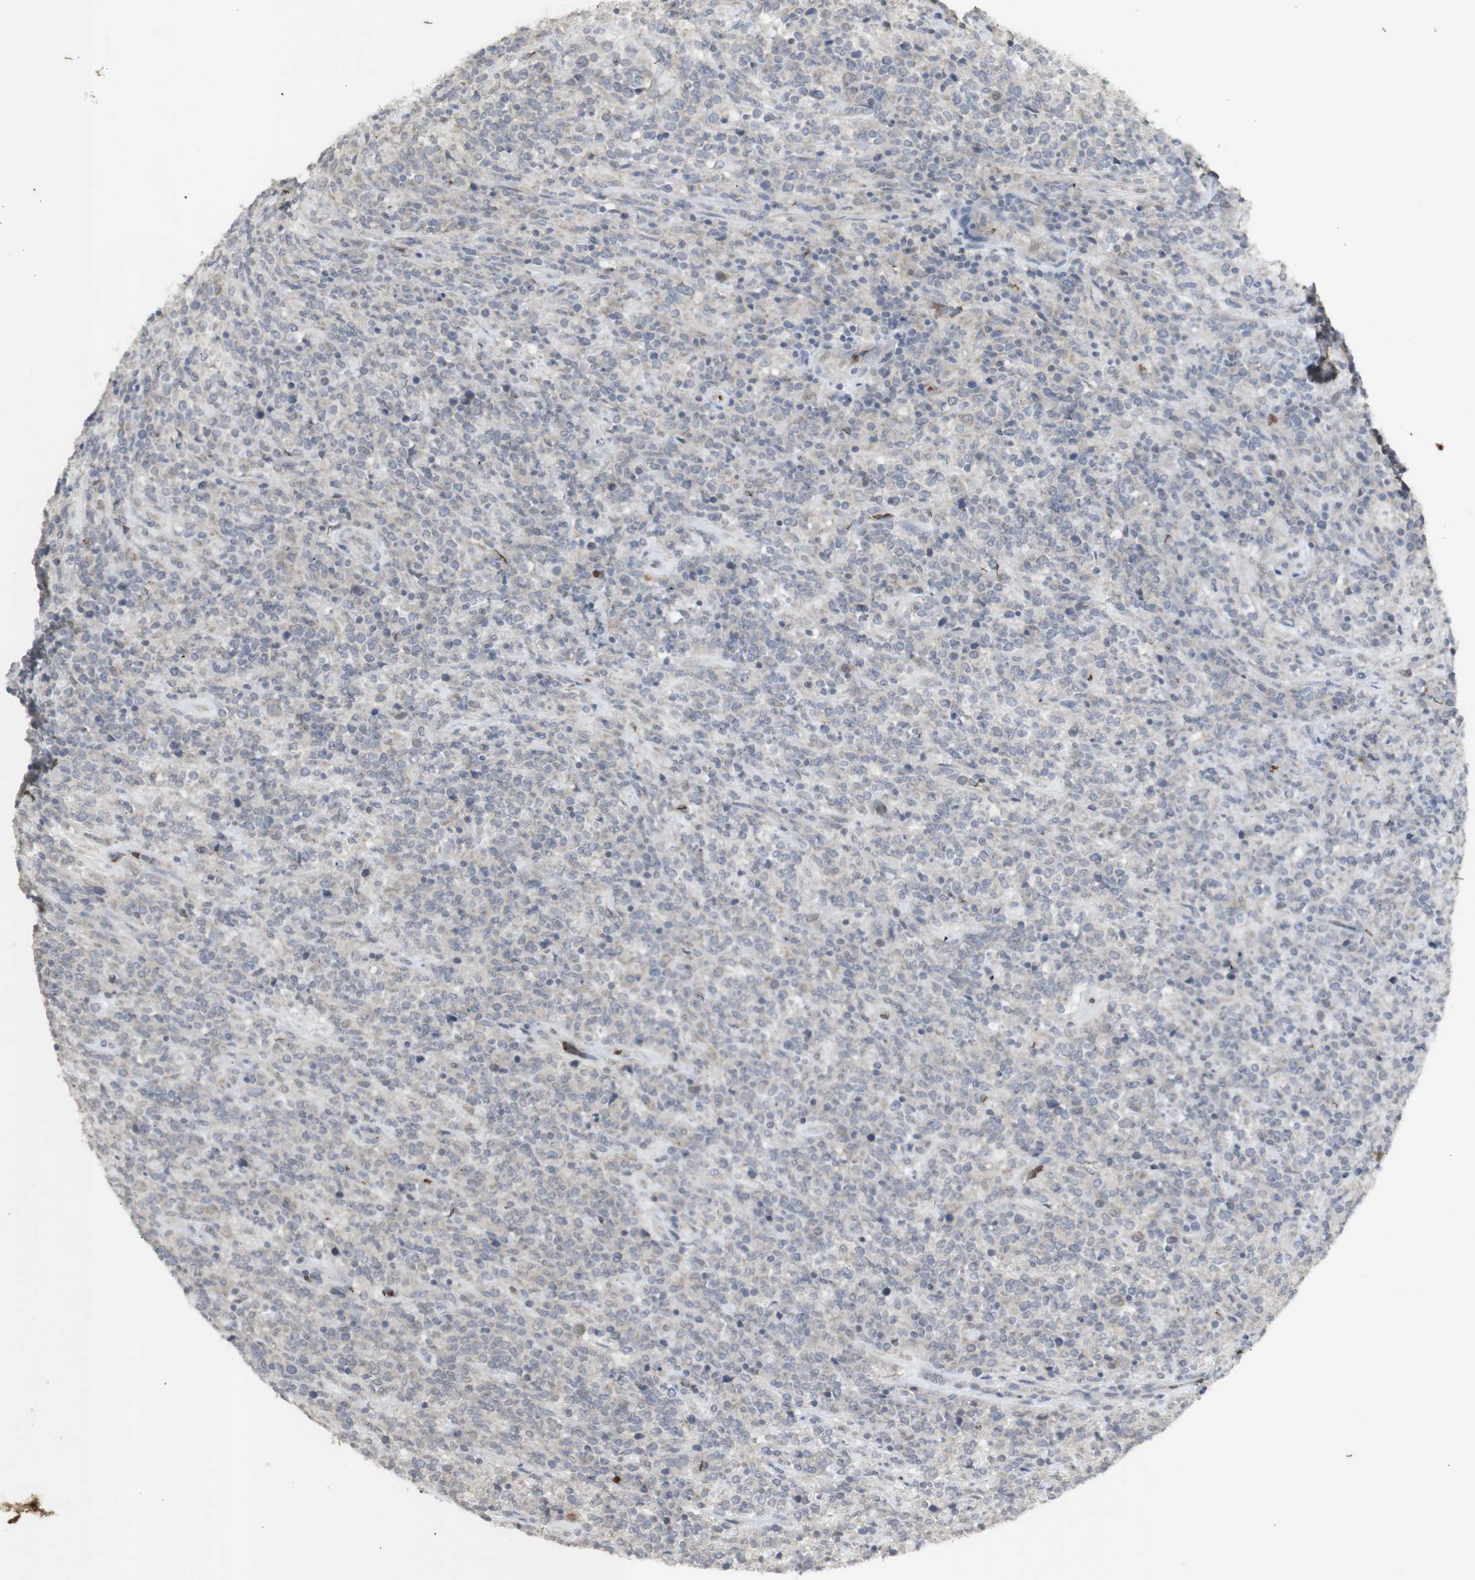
{"staining": {"intensity": "weak", "quantity": ">75%", "location": "cytoplasmic/membranous"}, "tissue": "lymphoma", "cell_type": "Tumor cells", "image_type": "cancer", "snomed": [{"axis": "morphology", "description": "Malignant lymphoma, non-Hodgkin's type, High grade"}, {"axis": "topography", "description": "Soft tissue"}], "caption": "This is a photomicrograph of immunohistochemistry staining of malignant lymphoma, non-Hodgkin's type (high-grade), which shows weak positivity in the cytoplasmic/membranous of tumor cells.", "gene": "INS", "patient": {"sex": "male", "age": 18}}